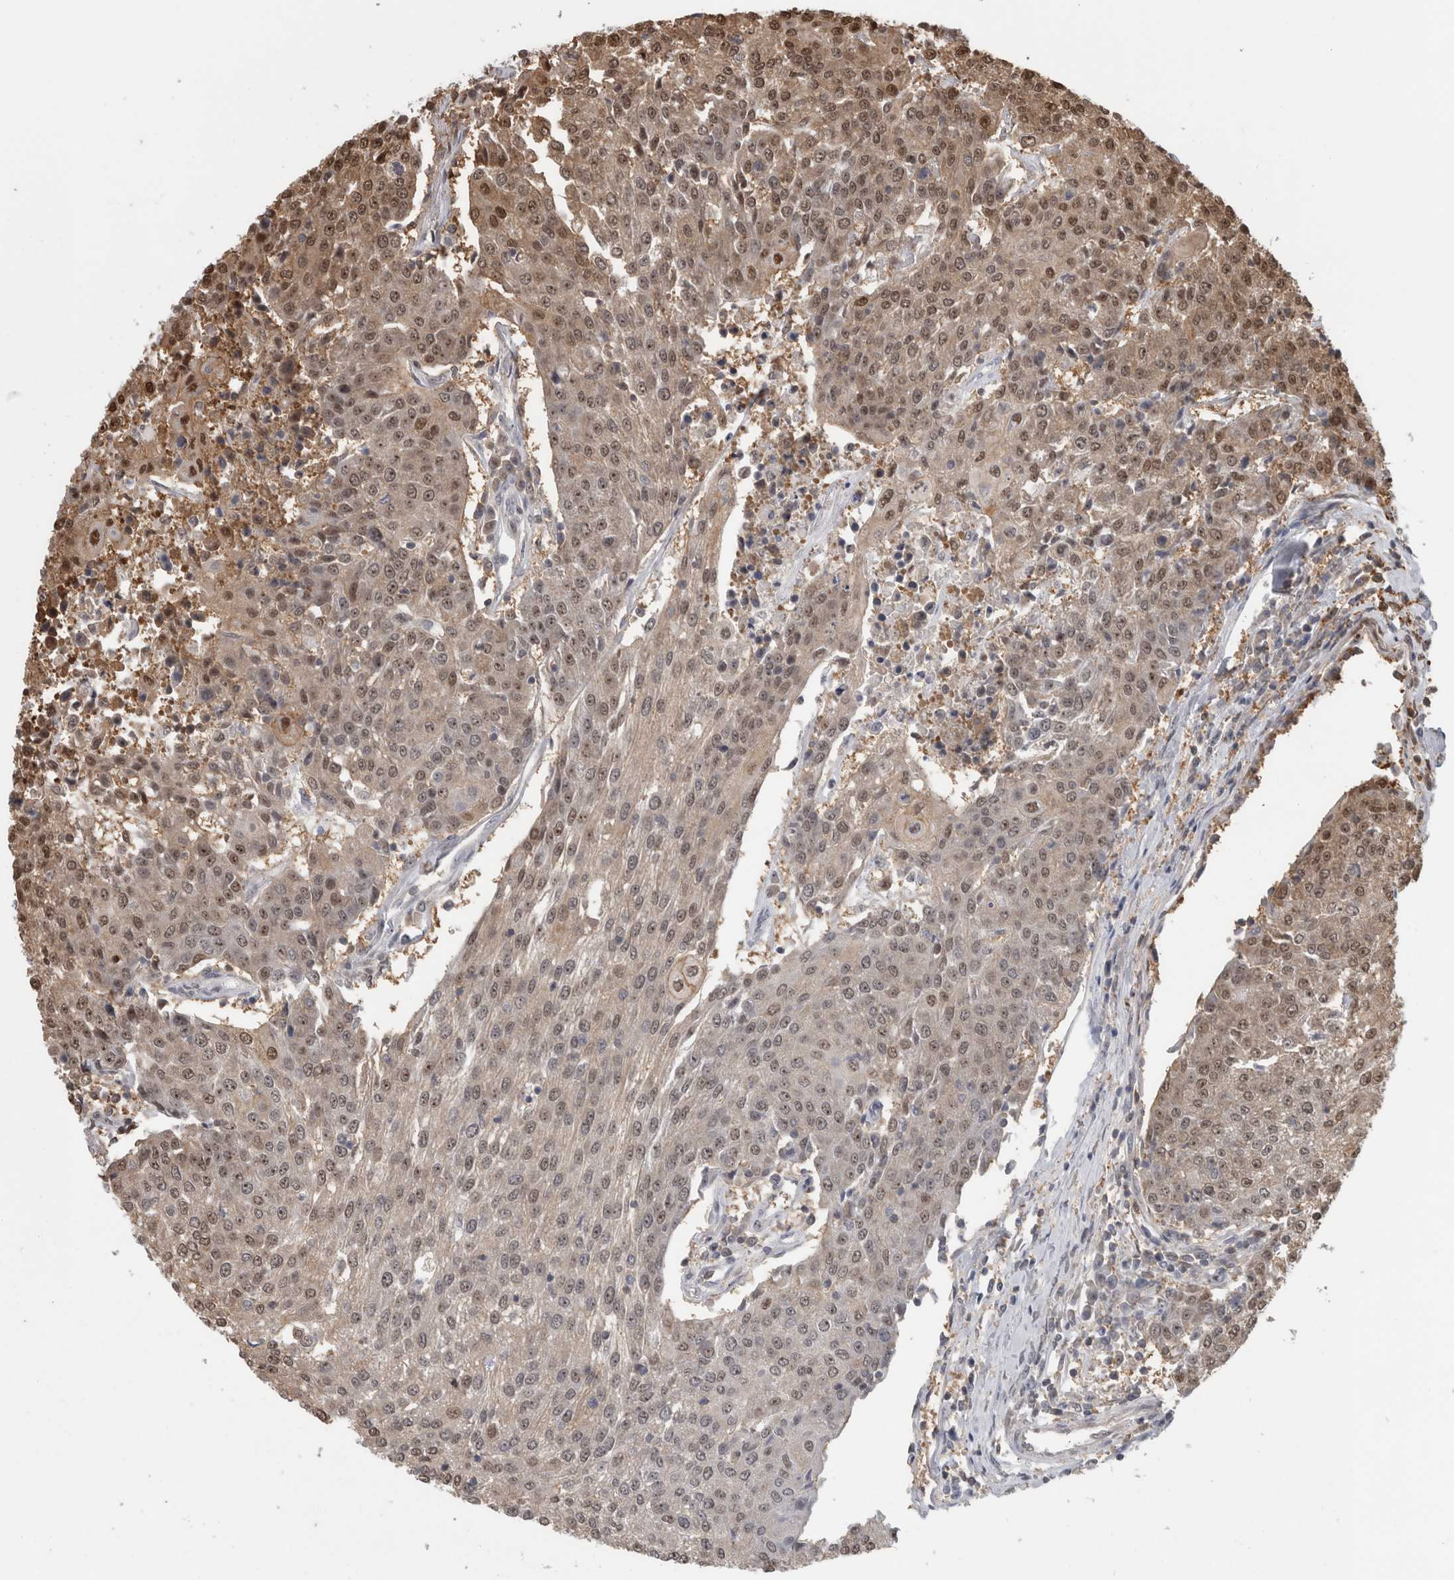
{"staining": {"intensity": "moderate", "quantity": ">75%", "location": "cytoplasmic/membranous,nuclear"}, "tissue": "urothelial cancer", "cell_type": "Tumor cells", "image_type": "cancer", "snomed": [{"axis": "morphology", "description": "Urothelial carcinoma, High grade"}, {"axis": "topography", "description": "Urinary bladder"}], "caption": "The photomicrograph demonstrates a brown stain indicating the presence of a protein in the cytoplasmic/membranous and nuclear of tumor cells in urothelial cancer.", "gene": "TDRD7", "patient": {"sex": "female", "age": 85}}